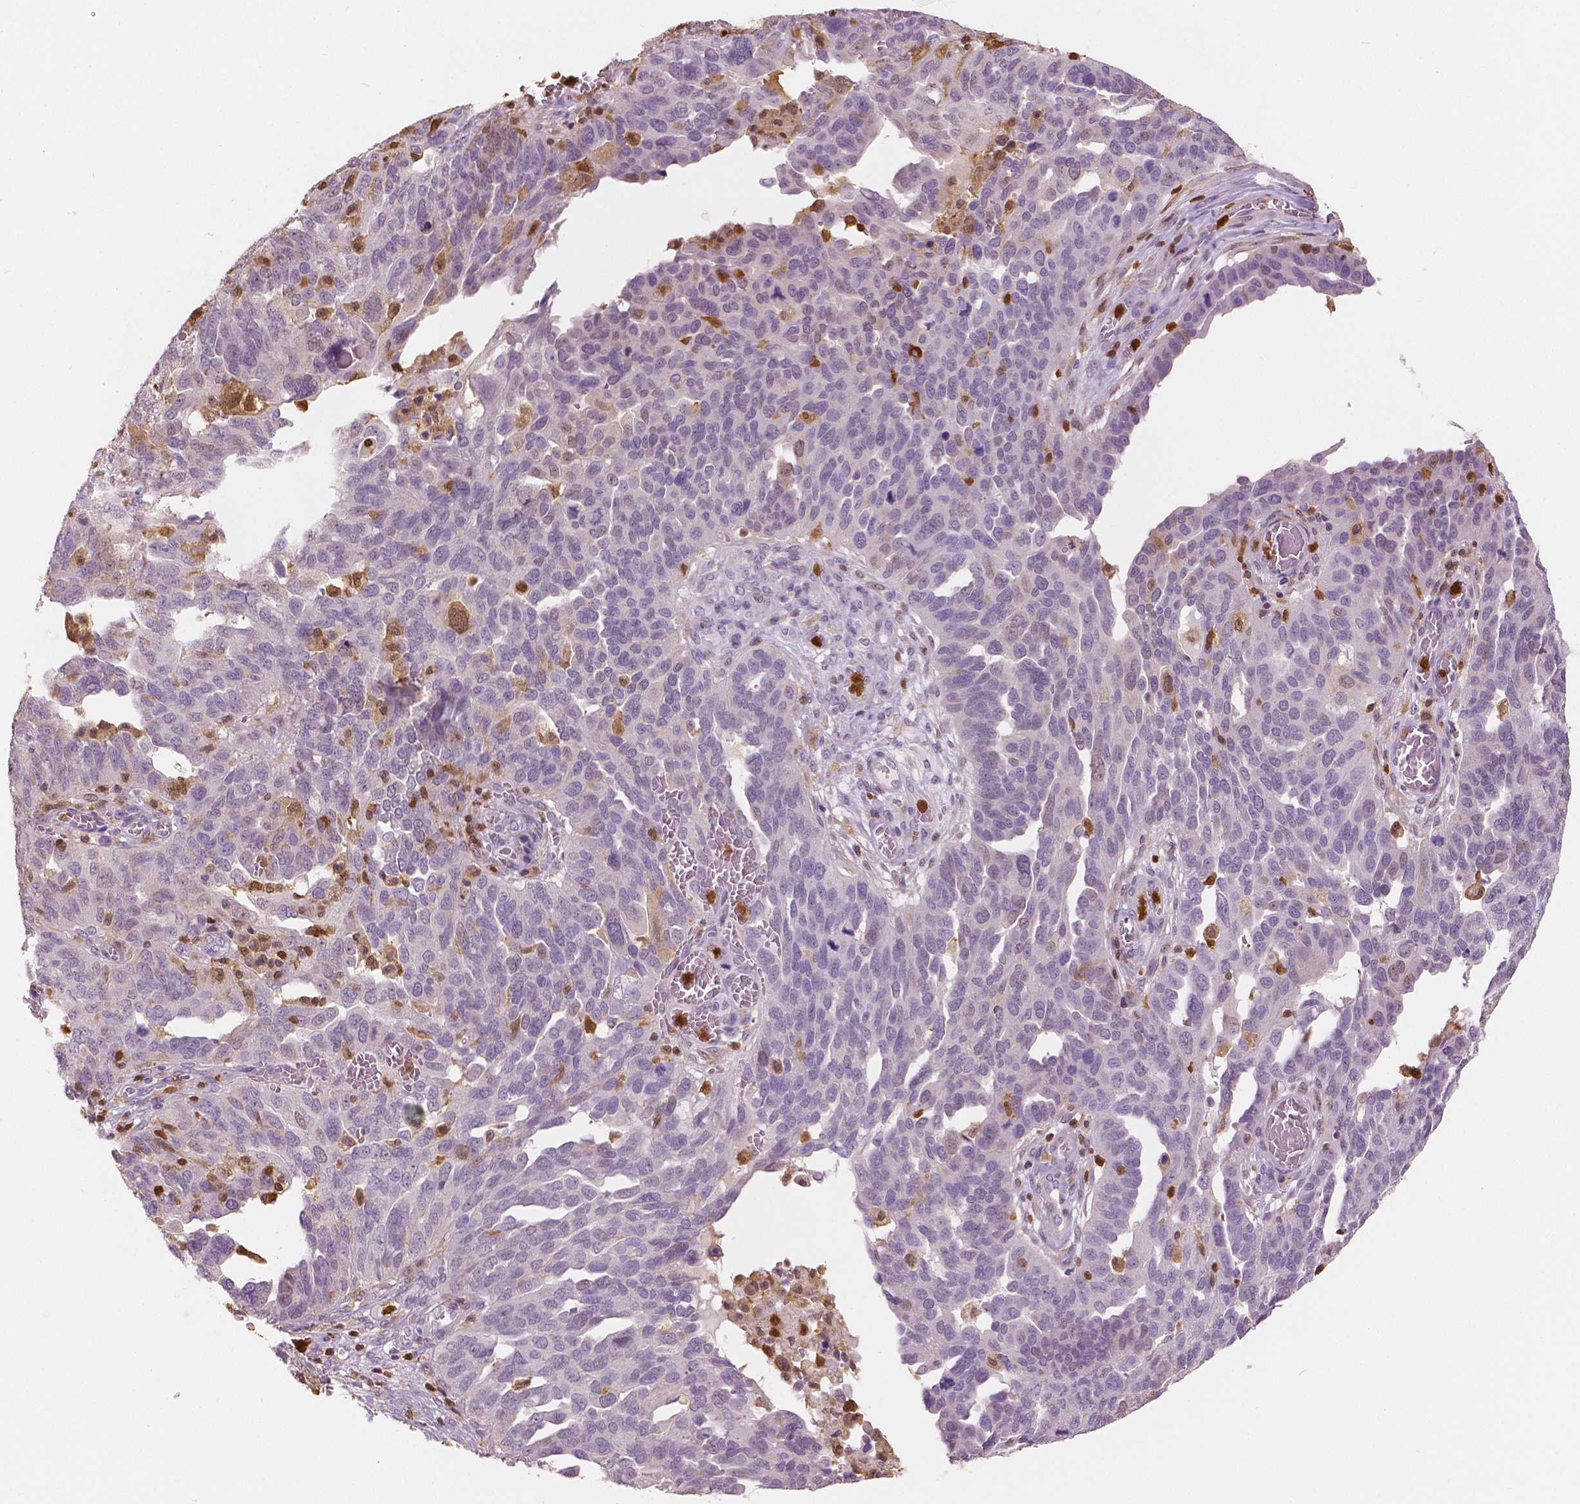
{"staining": {"intensity": "negative", "quantity": "none", "location": "none"}, "tissue": "ovarian cancer", "cell_type": "Tumor cells", "image_type": "cancer", "snomed": [{"axis": "morphology", "description": "Carcinoma, endometroid"}, {"axis": "topography", "description": "Soft tissue"}, {"axis": "topography", "description": "Ovary"}], "caption": "The immunohistochemistry (IHC) histopathology image has no significant expression in tumor cells of ovarian cancer (endometroid carcinoma) tissue.", "gene": "S100A4", "patient": {"sex": "female", "age": 52}}